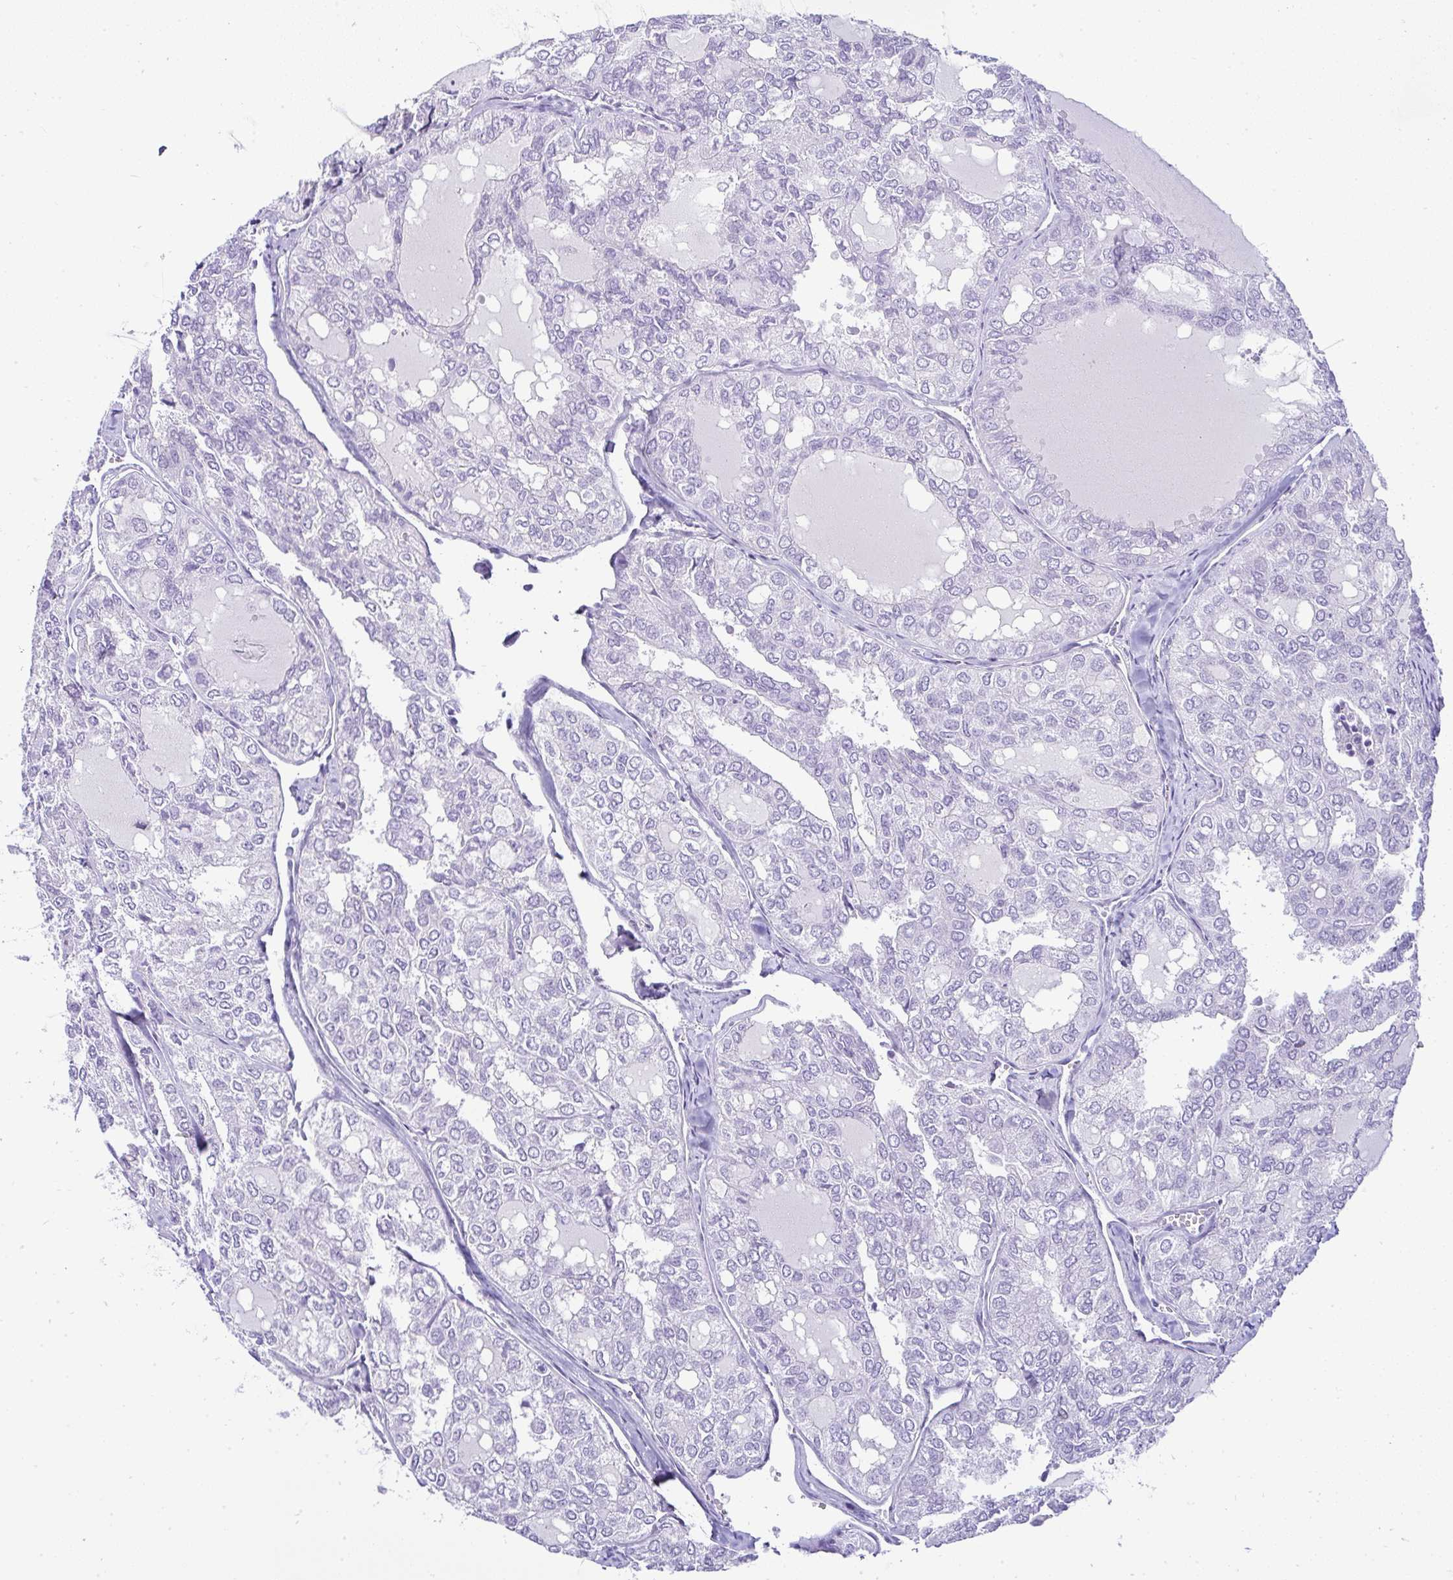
{"staining": {"intensity": "negative", "quantity": "none", "location": "none"}, "tissue": "thyroid cancer", "cell_type": "Tumor cells", "image_type": "cancer", "snomed": [{"axis": "morphology", "description": "Follicular adenoma carcinoma, NOS"}, {"axis": "topography", "description": "Thyroid gland"}], "caption": "Immunohistochemistry of thyroid cancer (follicular adenoma carcinoma) shows no positivity in tumor cells.", "gene": "RNF183", "patient": {"sex": "male", "age": 75}}